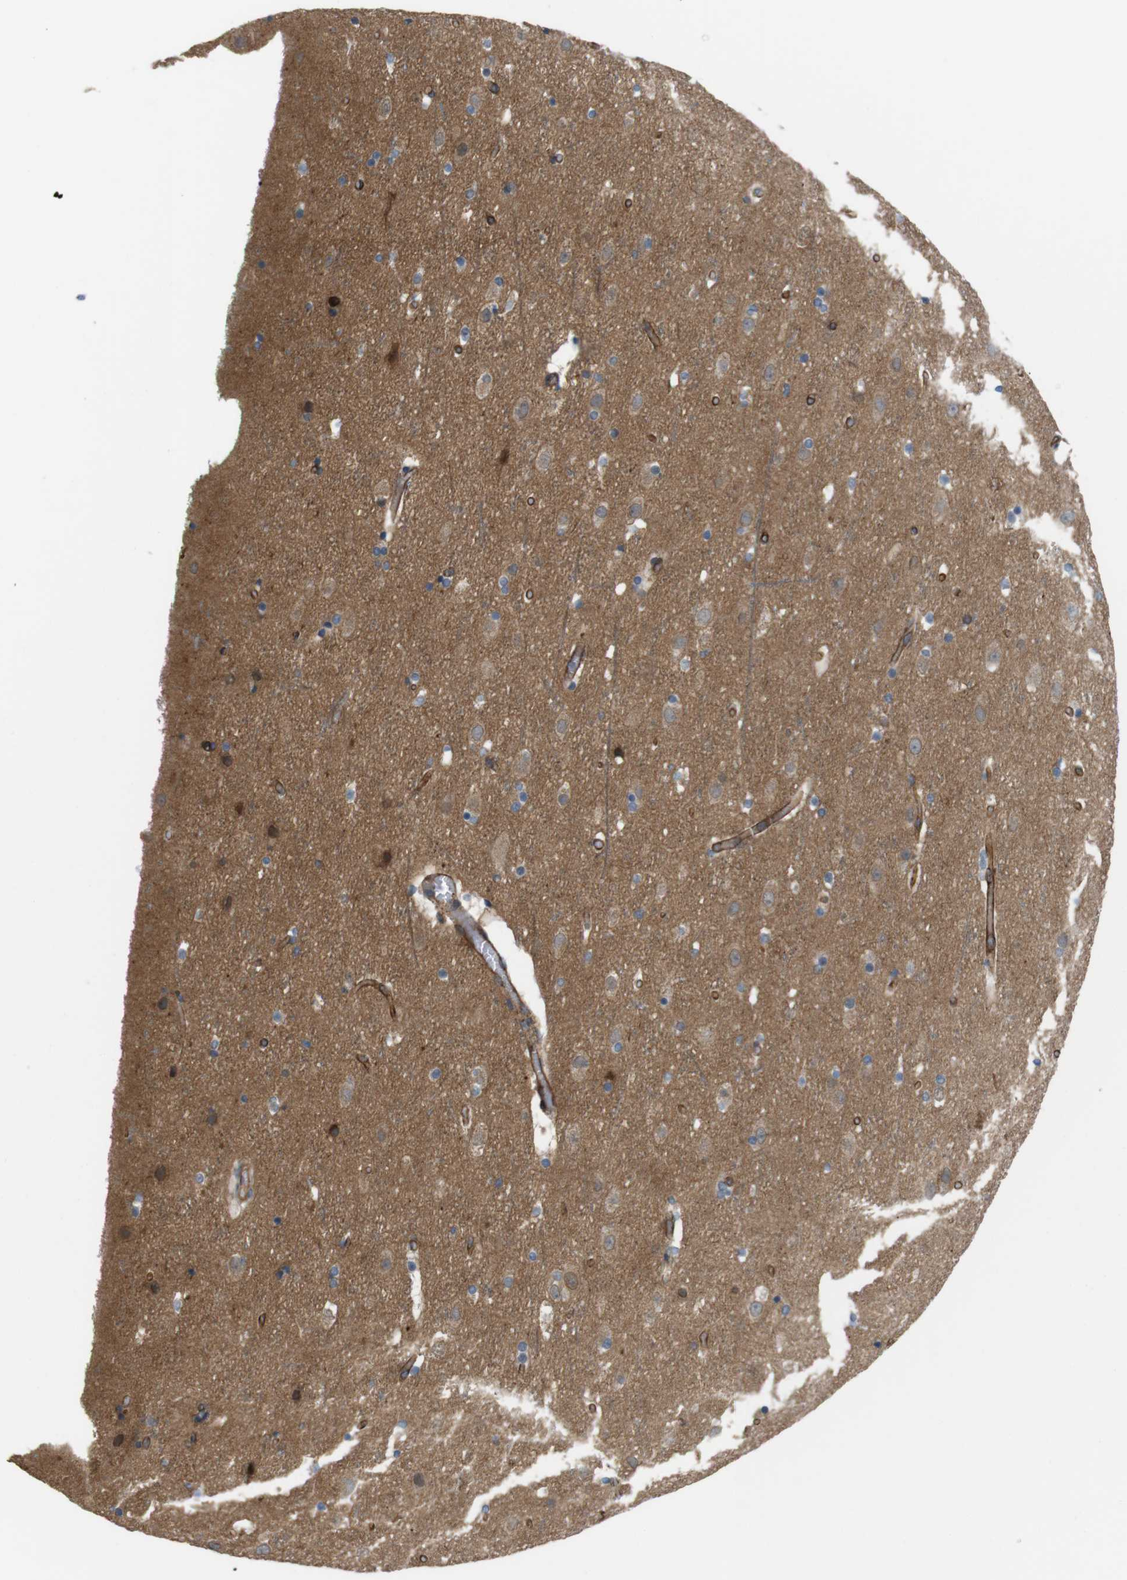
{"staining": {"intensity": "strong", "quantity": ">75%", "location": "cytoplasmic/membranous"}, "tissue": "cerebral cortex", "cell_type": "Endothelial cells", "image_type": "normal", "snomed": [{"axis": "morphology", "description": "Normal tissue, NOS"}, {"axis": "topography", "description": "Cerebral cortex"}], "caption": "Brown immunohistochemical staining in normal human cerebral cortex shows strong cytoplasmic/membranous expression in about >75% of endothelial cells.", "gene": "BVES", "patient": {"sex": "male", "age": 45}}